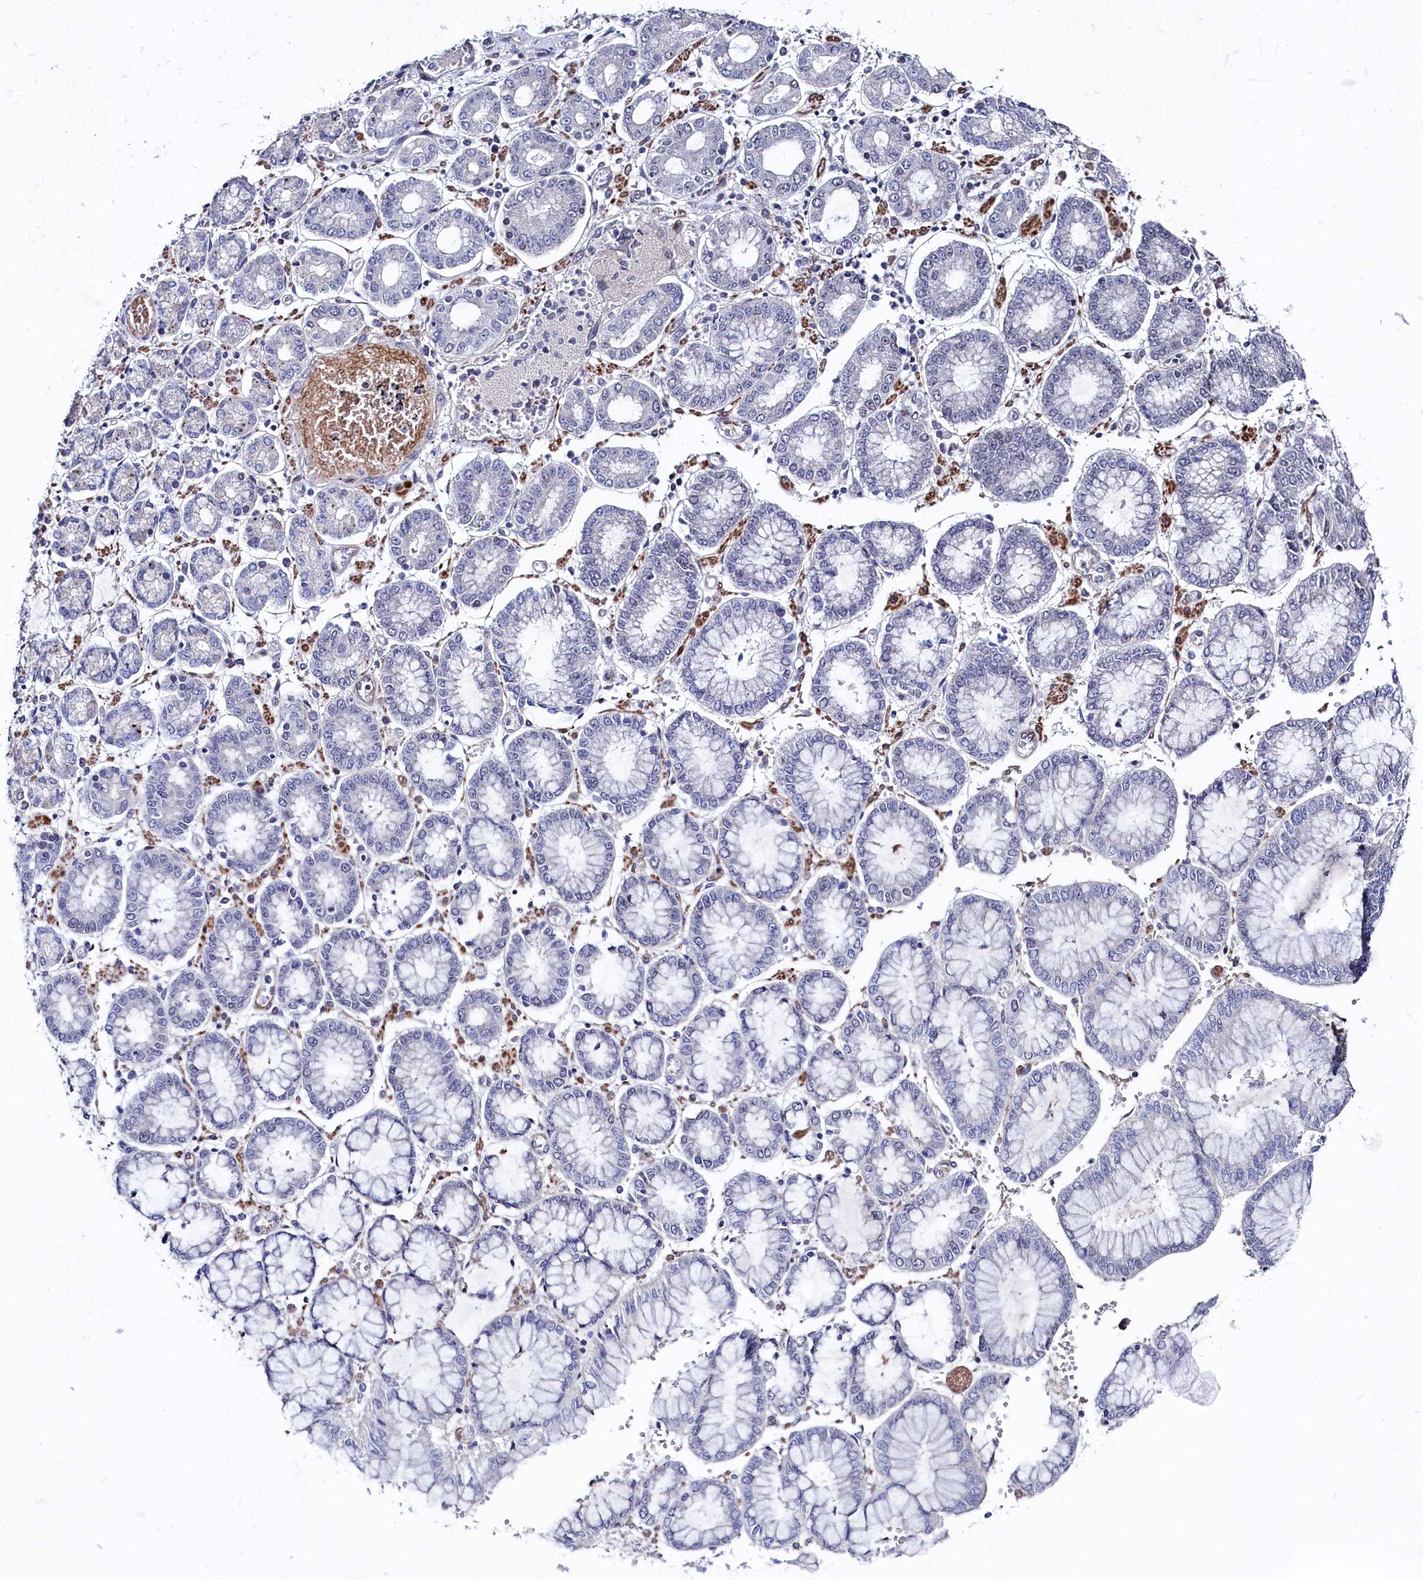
{"staining": {"intensity": "negative", "quantity": "none", "location": "none"}, "tissue": "stomach cancer", "cell_type": "Tumor cells", "image_type": "cancer", "snomed": [{"axis": "morphology", "description": "Adenocarcinoma, NOS"}, {"axis": "topography", "description": "Stomach"}], "caption": "Immunohistochemical staining of stomach adenocarcinoma displays no significant positivity in tumor cells.", "gene": "TIGD4", "patient": {"sex": "male", "age": 76}}